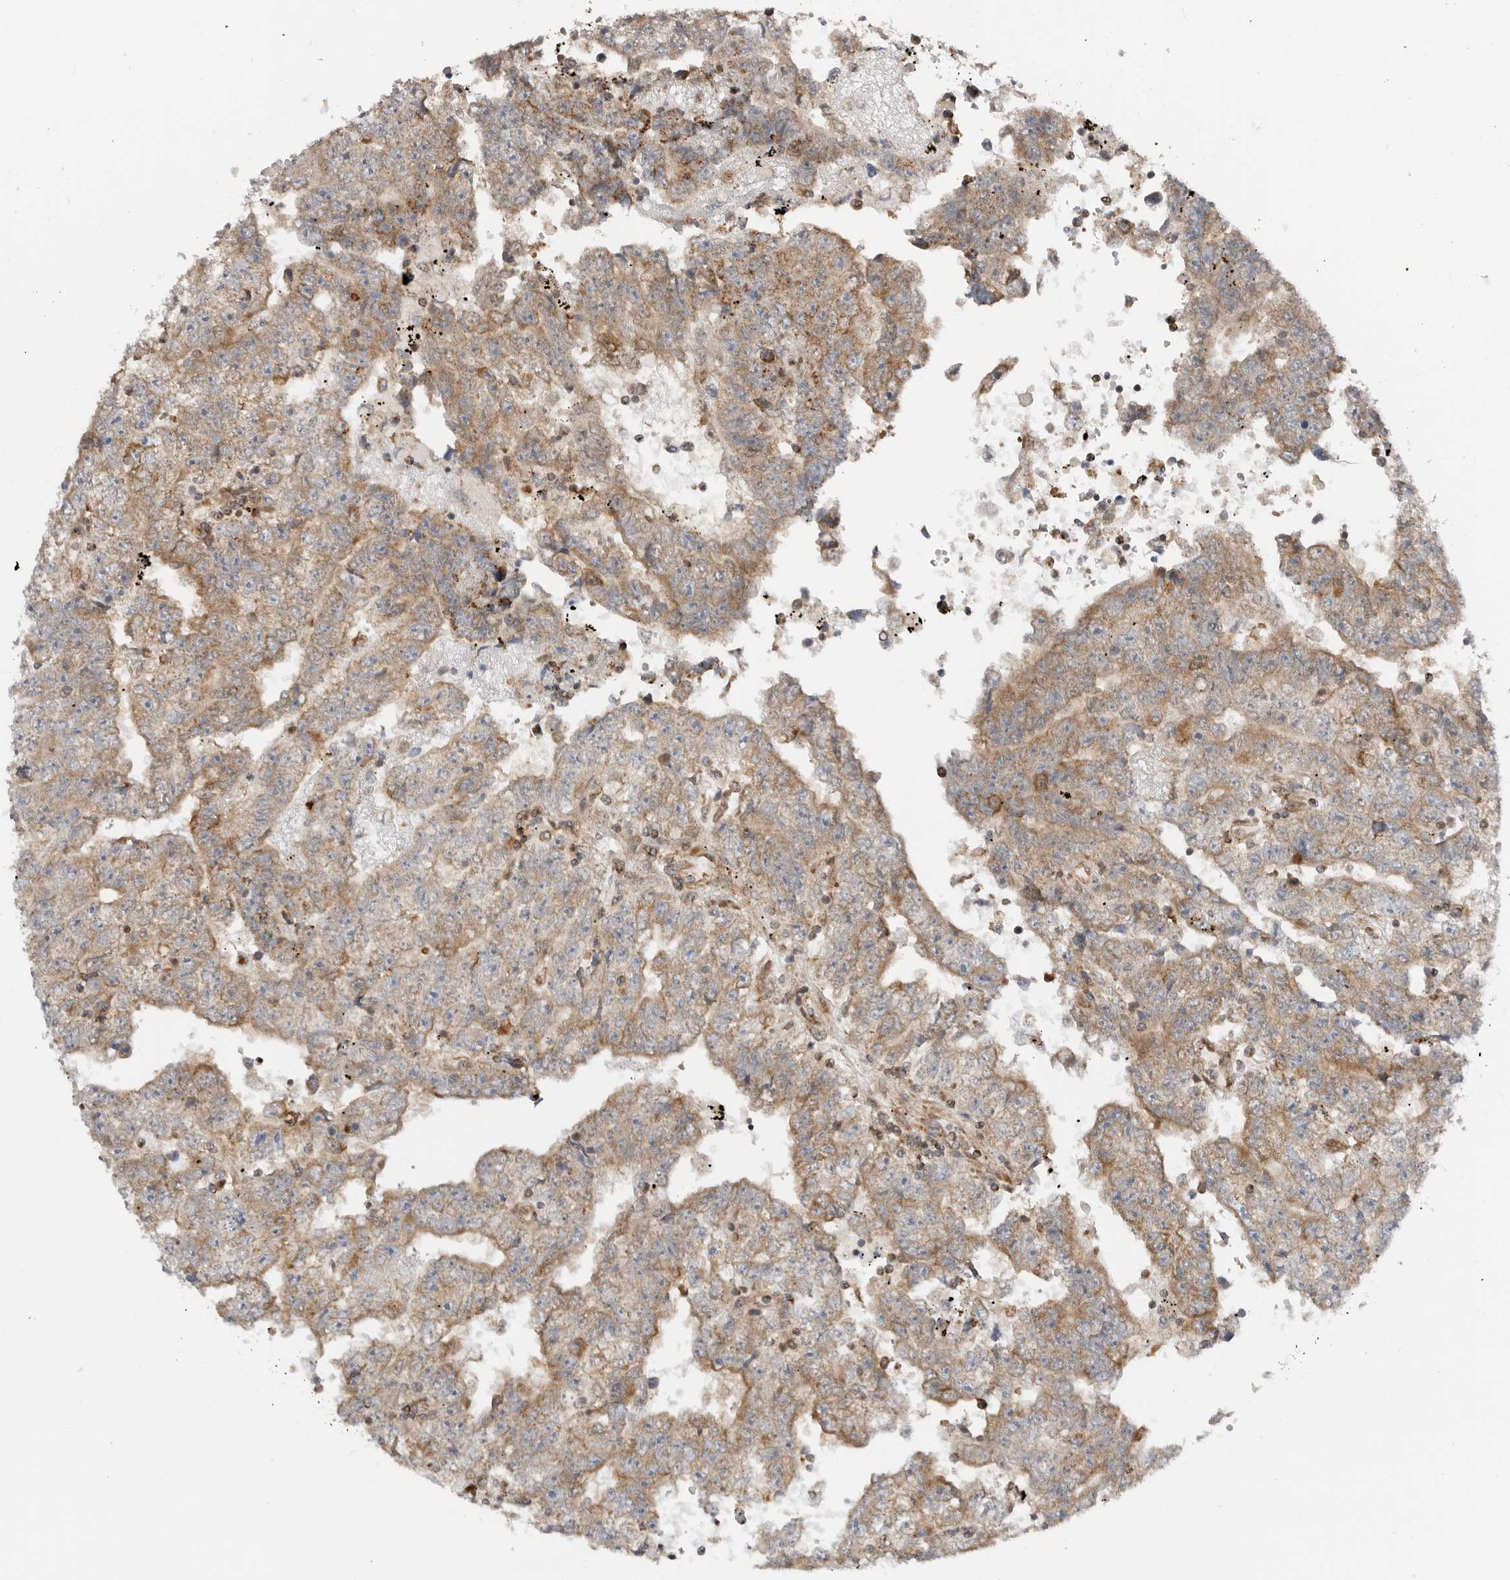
{"staining": {"intensity": "weak", "quantity": "25%-75%", "location": "cytoplasmic/membranous"}, "tissue": "testis cancer", "cell_type": "Tumor cells", "image_type": "cancer", "snomed": [{"axis": "morphology", "description": "Carcinoma, Embryonal, NOS"}, {"axis": "topography", "description": "Testis"}], "caption": "IHC staining of testis cancer, which displays low levels of weak cytoplasmic/membranous positivity in about 25%-75% of tumor cells indicating weak cytoplasmic/membranous protein expression. The staining was performed using DAB (brown) for protein detection and nuclei were counterstained in hematoxylin (blue).", "gene": "DCAF8", "patient": {"sex": "male", "age": 25}}